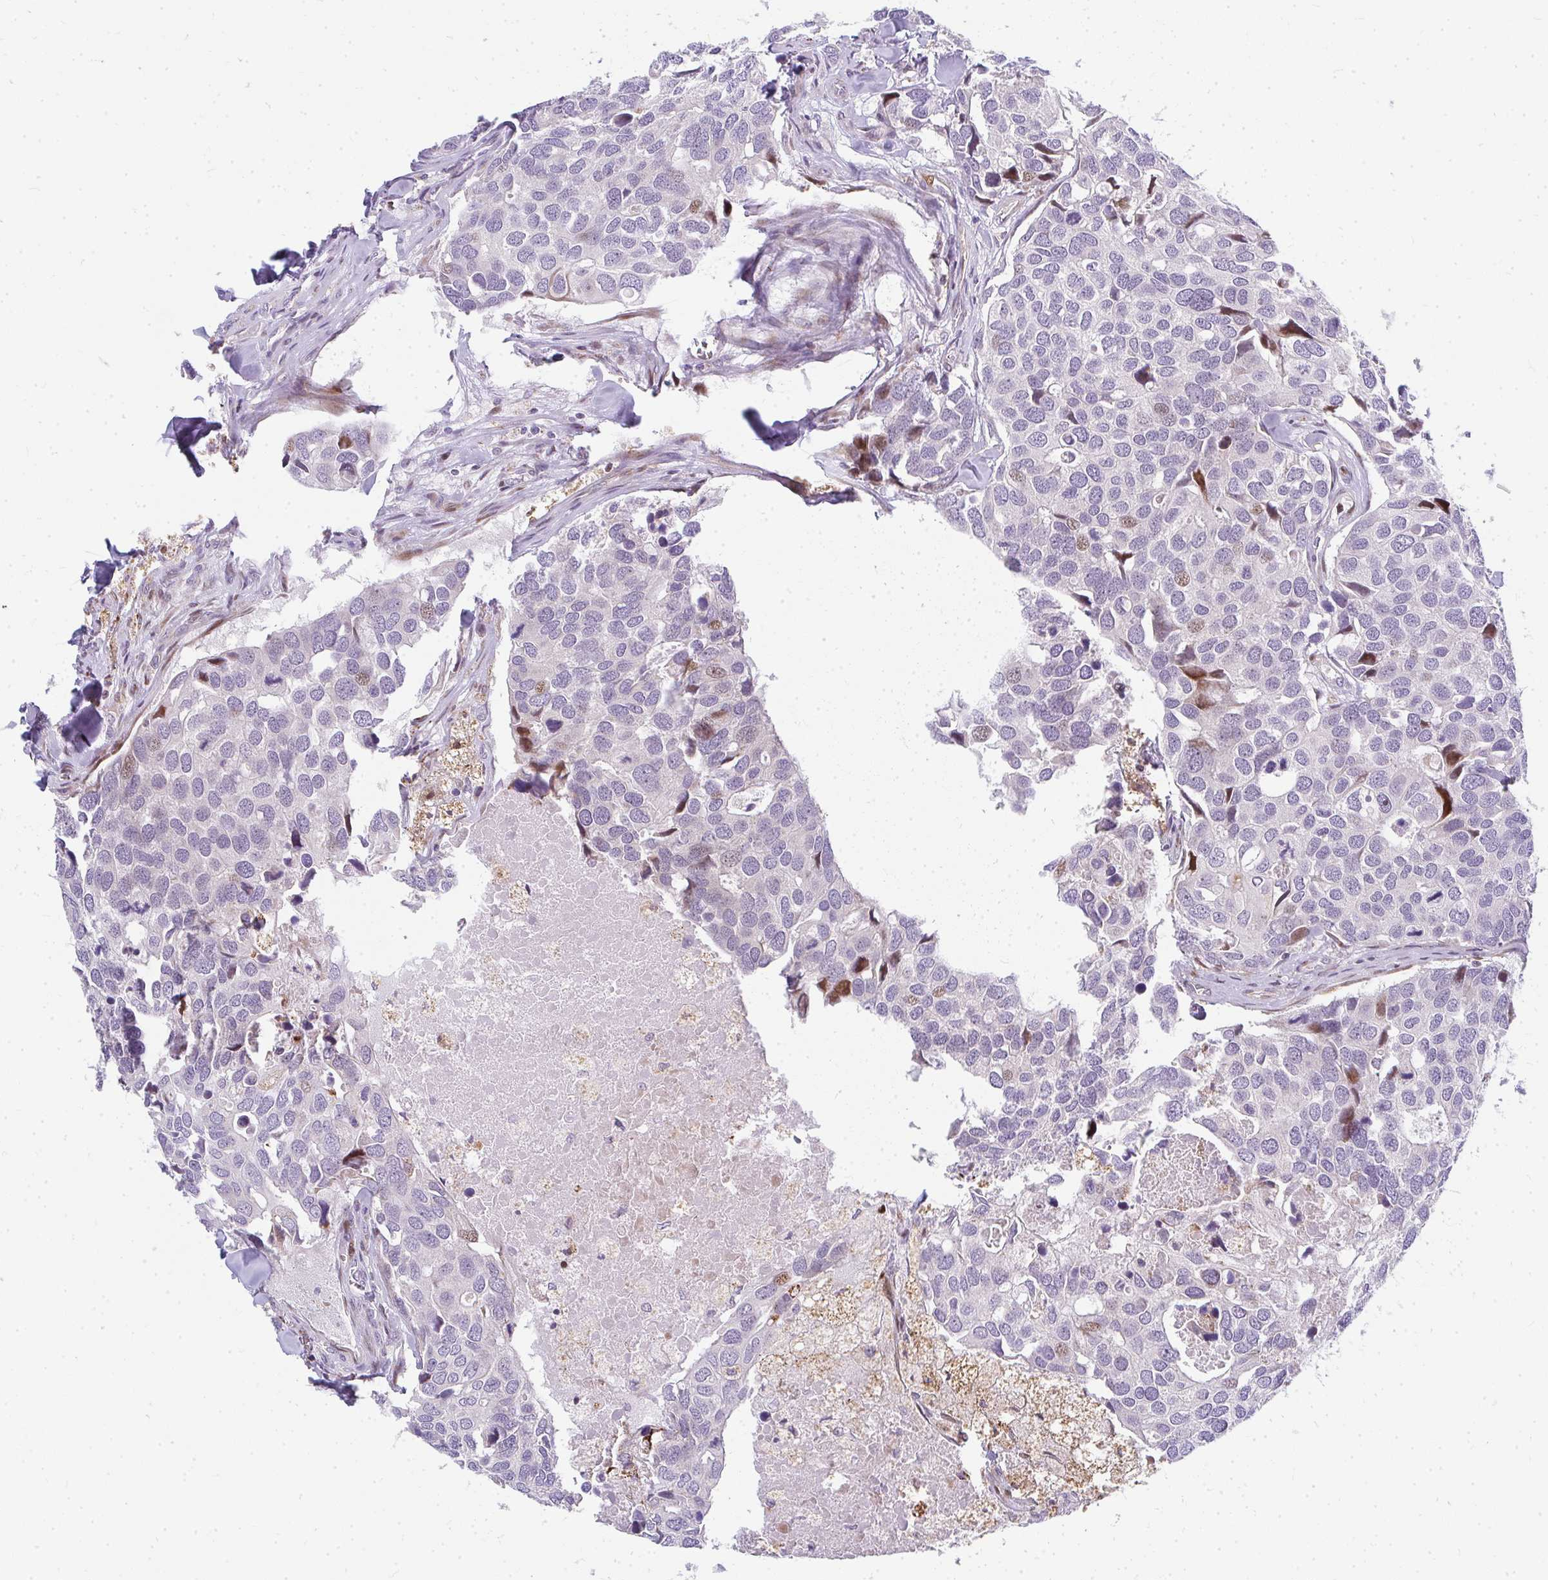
{"staining": {"intensity": "moderate", "quantity": "<25%", "location": "nuclear"}, "tissue": "breast cancer", "cell_type": "Tumor cells", "image_type": "cancer", "snomed": [{"axis": "morphology", "description": "Duct carcinoma"}, {"axis": "topography", "description": "Breast"}], "caption": "DAB (3,3'-diaminobenzidine) immunohistochemical staining of intraductal carcinoma (breast) shows moderate nuclear protein expression in about <25% of tumor cells. Nuclei are stained in blue.", "gene": "PLA2G5", "patient": {"sex": "female", "age": 83}}